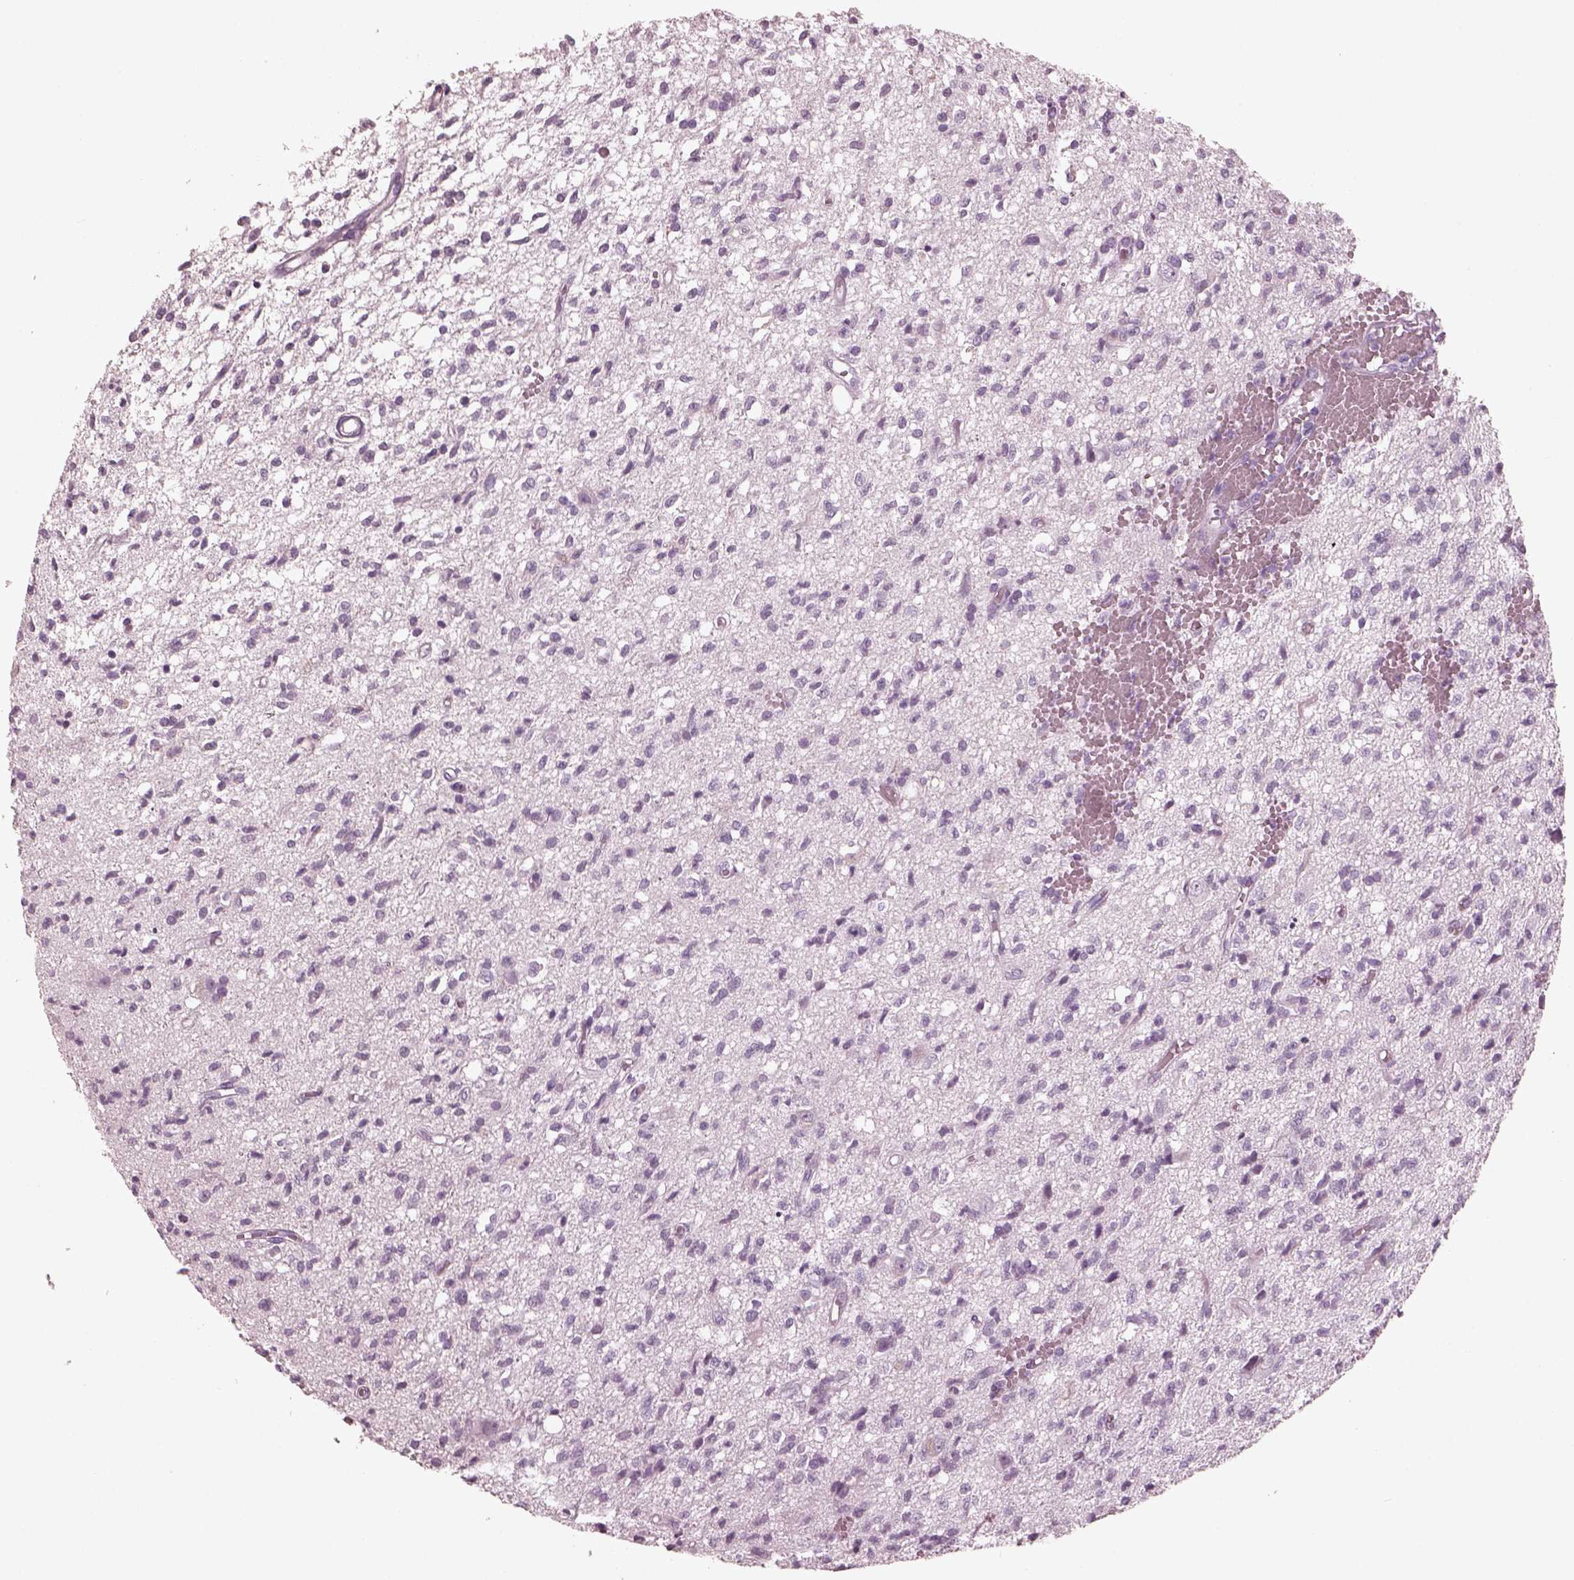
{"staining": {"intensity": "negative", "quantity": "none", "location": "none"}, "tissue": "glioma", "cell_type": "Tumor cells", "image_type": "cancer", "snomed": [{"axis": "morphology", "description": "Glioma, malignant, Low grade"}, {"axis": "topography", "description": "Brain"}], "caption": "The photomicrograph shows no significant positivity in tumor cells of malignant glioma (low-grade).", "gene": "C2orf81", "patient": {"sex": "male", "age": 64}}